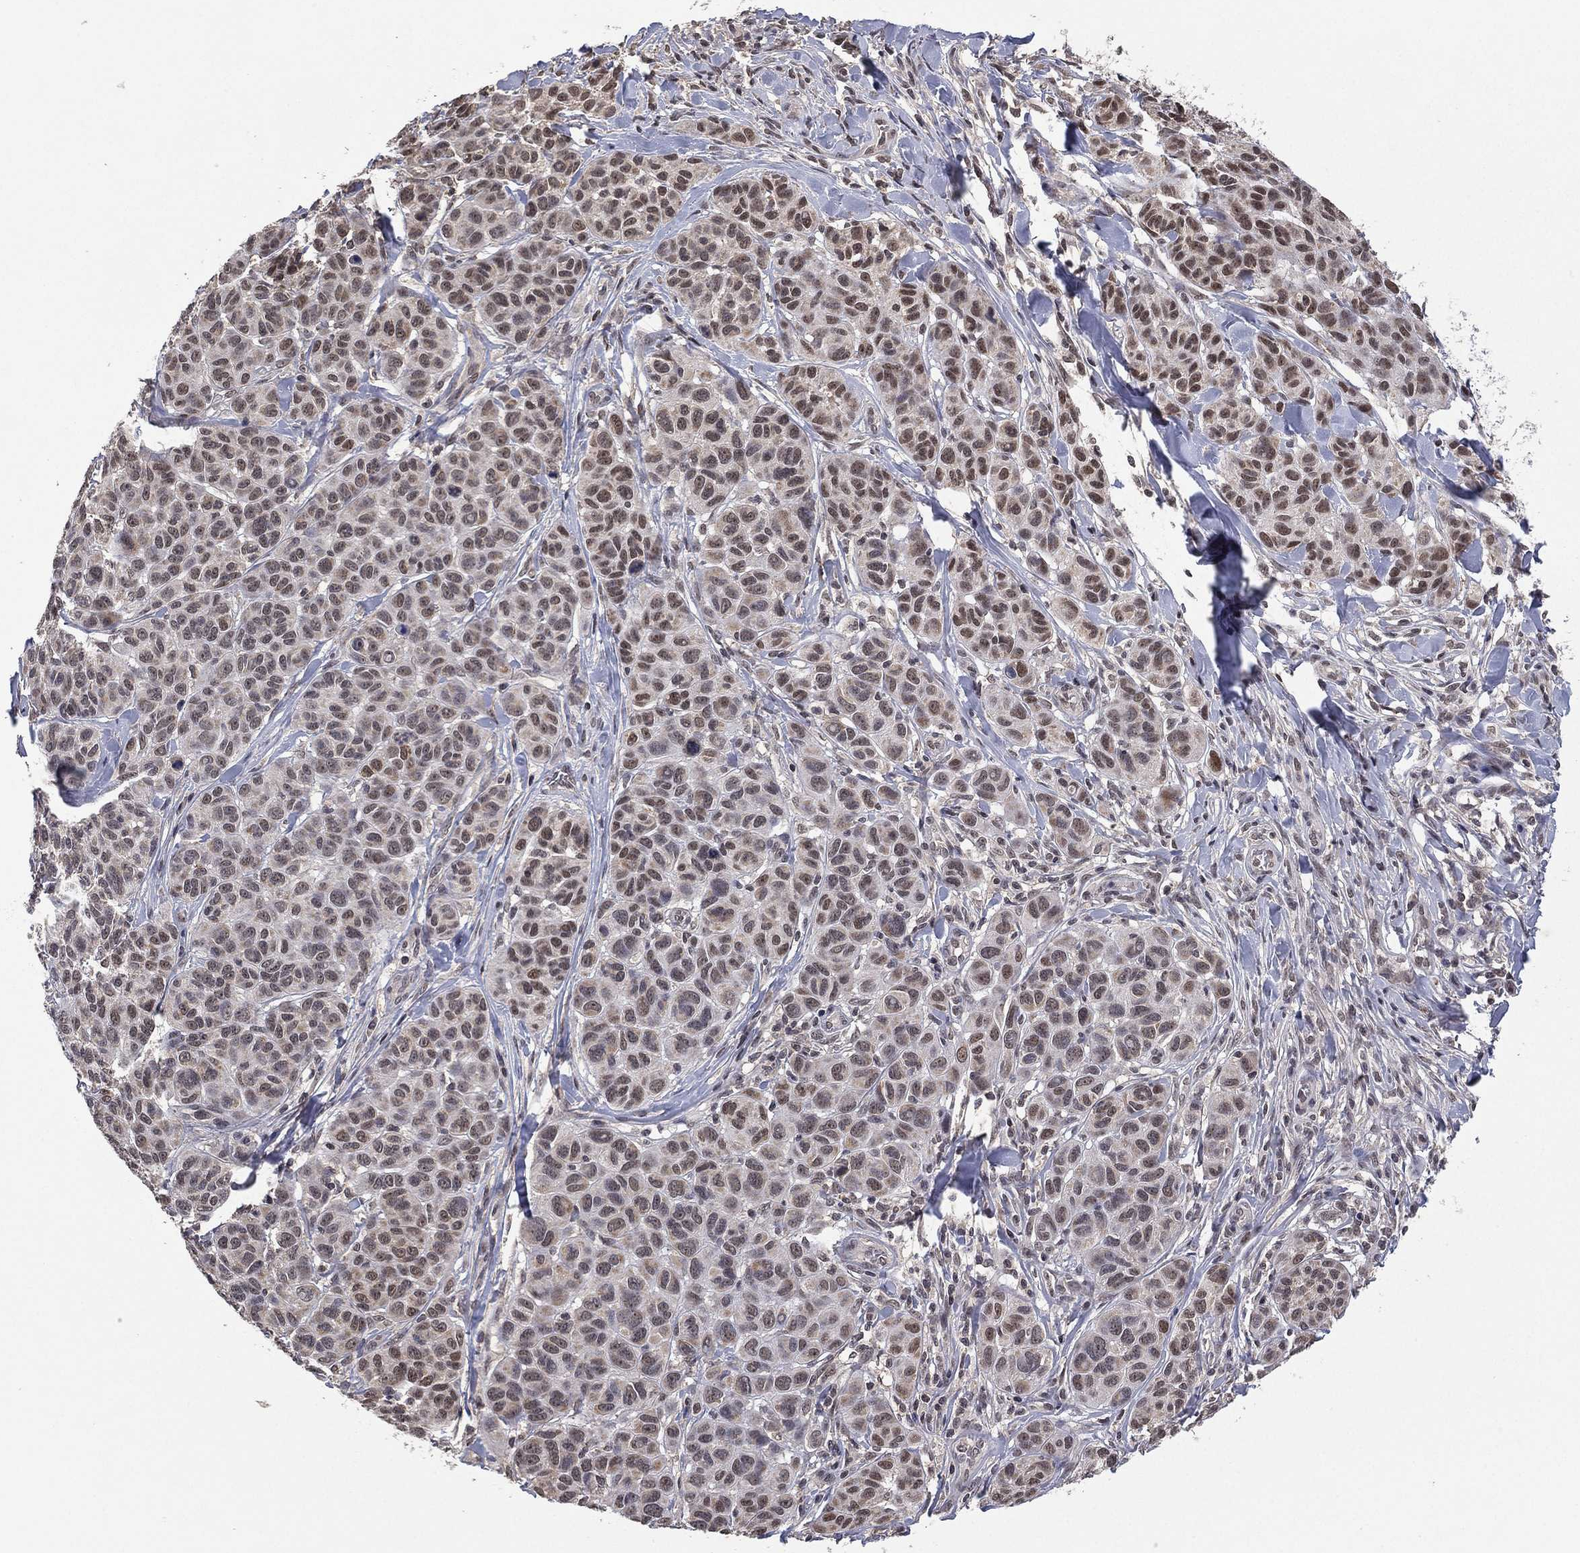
{"staining": {"intensity": "moderate", "quantity": "25%-75%", "location": "nuclear"}, "tissue": "melanoma", "cell_type": "Tumor cells", "image_type": "cancer", "snomed": [{"axis": "morphology", "description": "Malignant melanoma, NOS"}, {"axis": "topography", "description": "Skin"}], "caption": "Immunohistochemical staining of melanoma shows medium levels of moderate nuclear protein expression in about 25%-75% of tumor cells.", "gene": "NELFCD", "patient": {"sex": "male", "age": 79}}